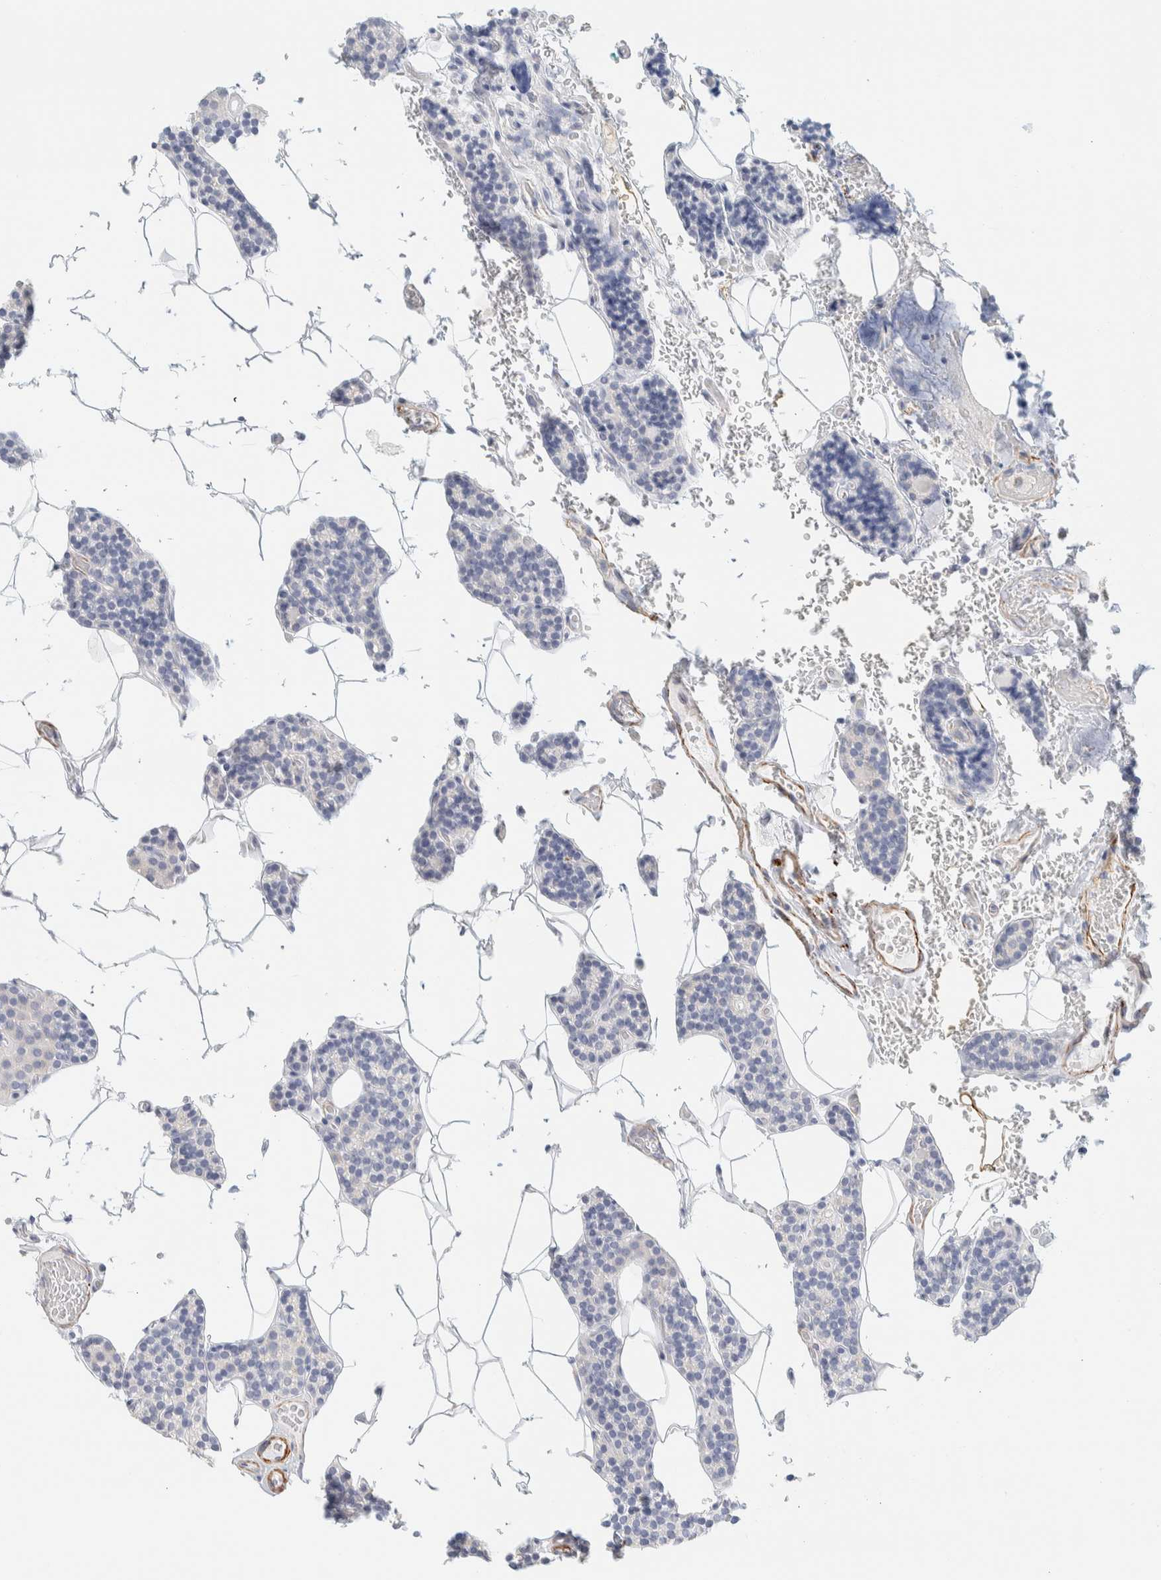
{"staining": {"intensity": "negative", "quantity": "none", "location": "none"}, "tissue": "parathyroid gland", "cell_type": "Glandular cells", "image_type": "normal", "snomed": [{"axis": "morphology", "description": "Normal tissue, NOS"}, {"axis": "topography", "description": "Parathyroid gland"}], "caption": "Immunohistochemistry histopathology image of normal parathyroid gland: parathyroid gland stained with DAB reveals no significant protein positivity in glandular cells. (DAB immunohistochemistry (IHC), high magnification).", "gene": "AFMID", "patient": {"sex": "male", "age": 52}}